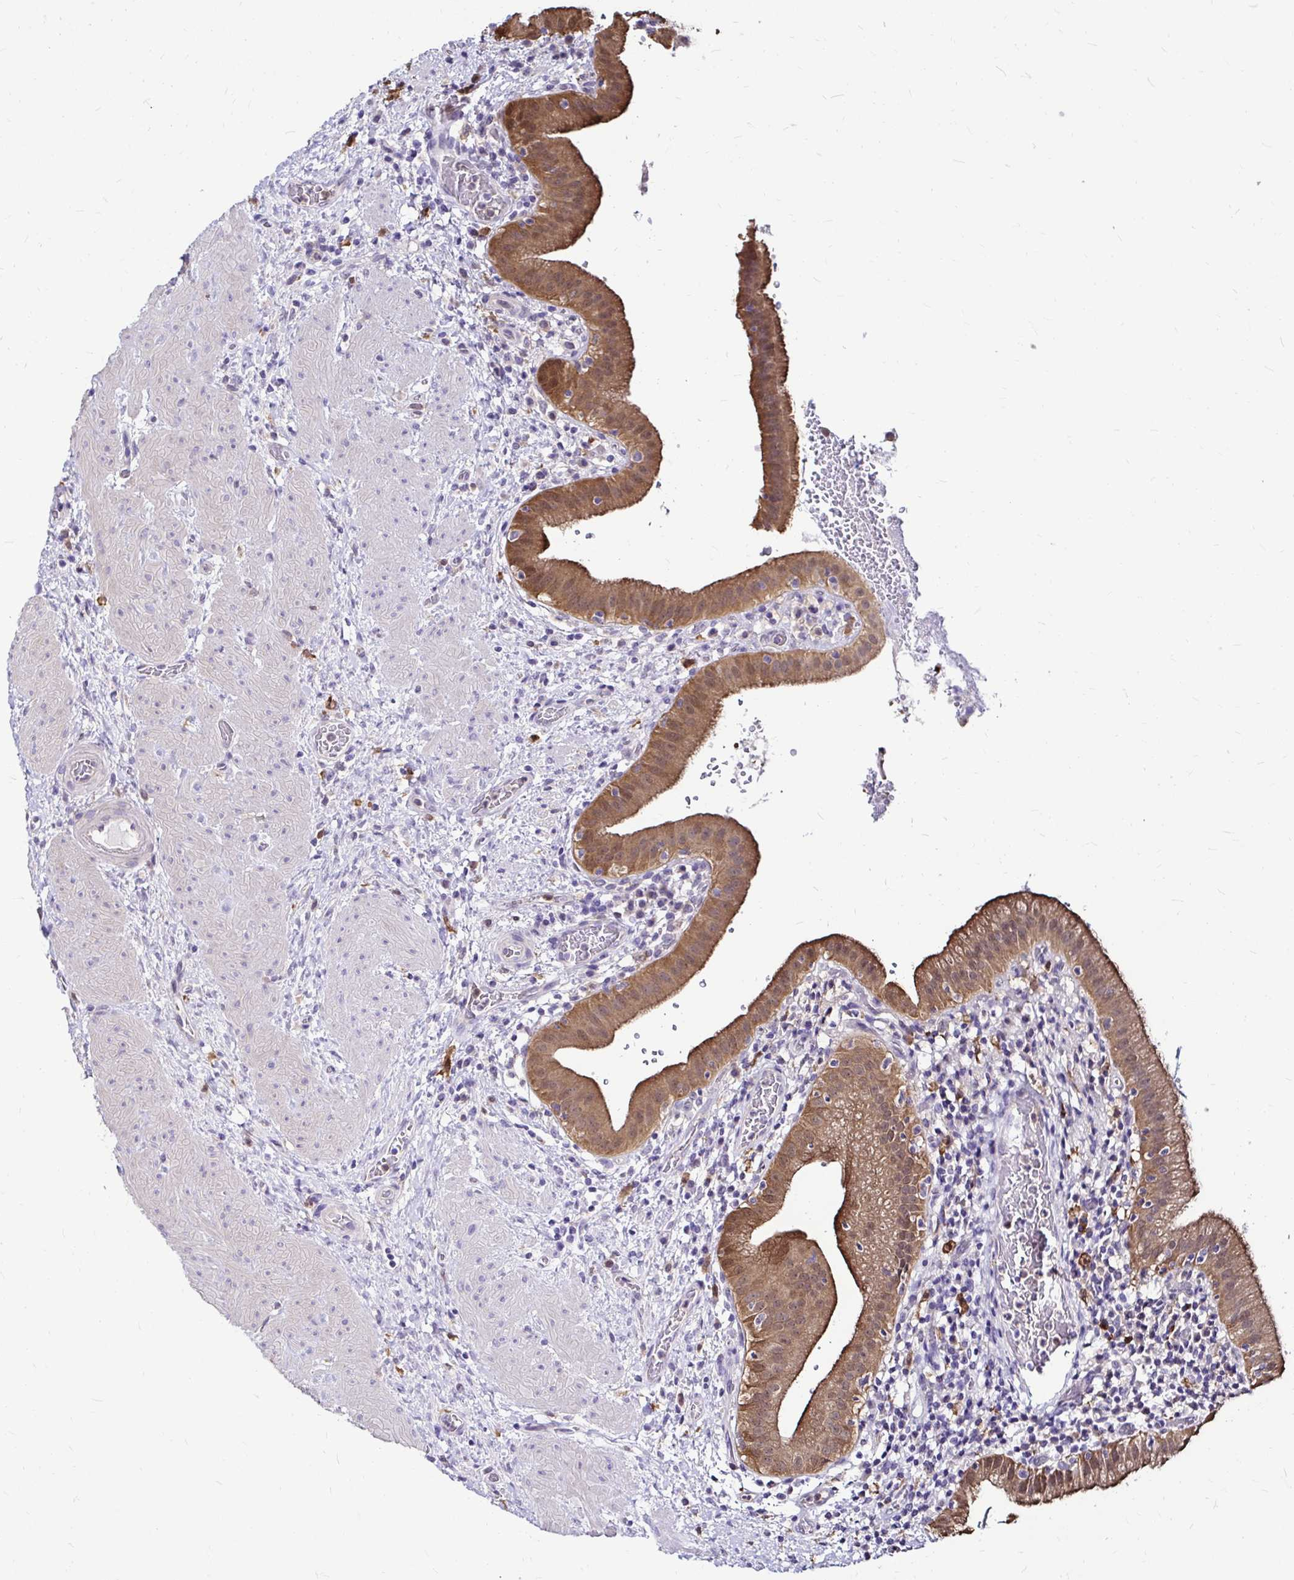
{"staining": {"intensity": "moderate", "quantity": ">75%", "location": "cytoplasmic/membranous,nuclear"}, "tissue": "gallbladder", "cell_type": "Glandular cells", "image_type": "normal", "snomed": [{"axis": "morphology", "description": "Normal tissue, NOS"}, {"axis": "topography", "description": "Gallbladder"}], "caption": "Moderate cytoplasmic/membranous,nuclear protein expression is present in about >75% of glandular cells in gallbladder. (IHC, brightfield microscopy, high magnification).", "gene": "IDH1", "patient": {"sex": "male", "age": 26}}